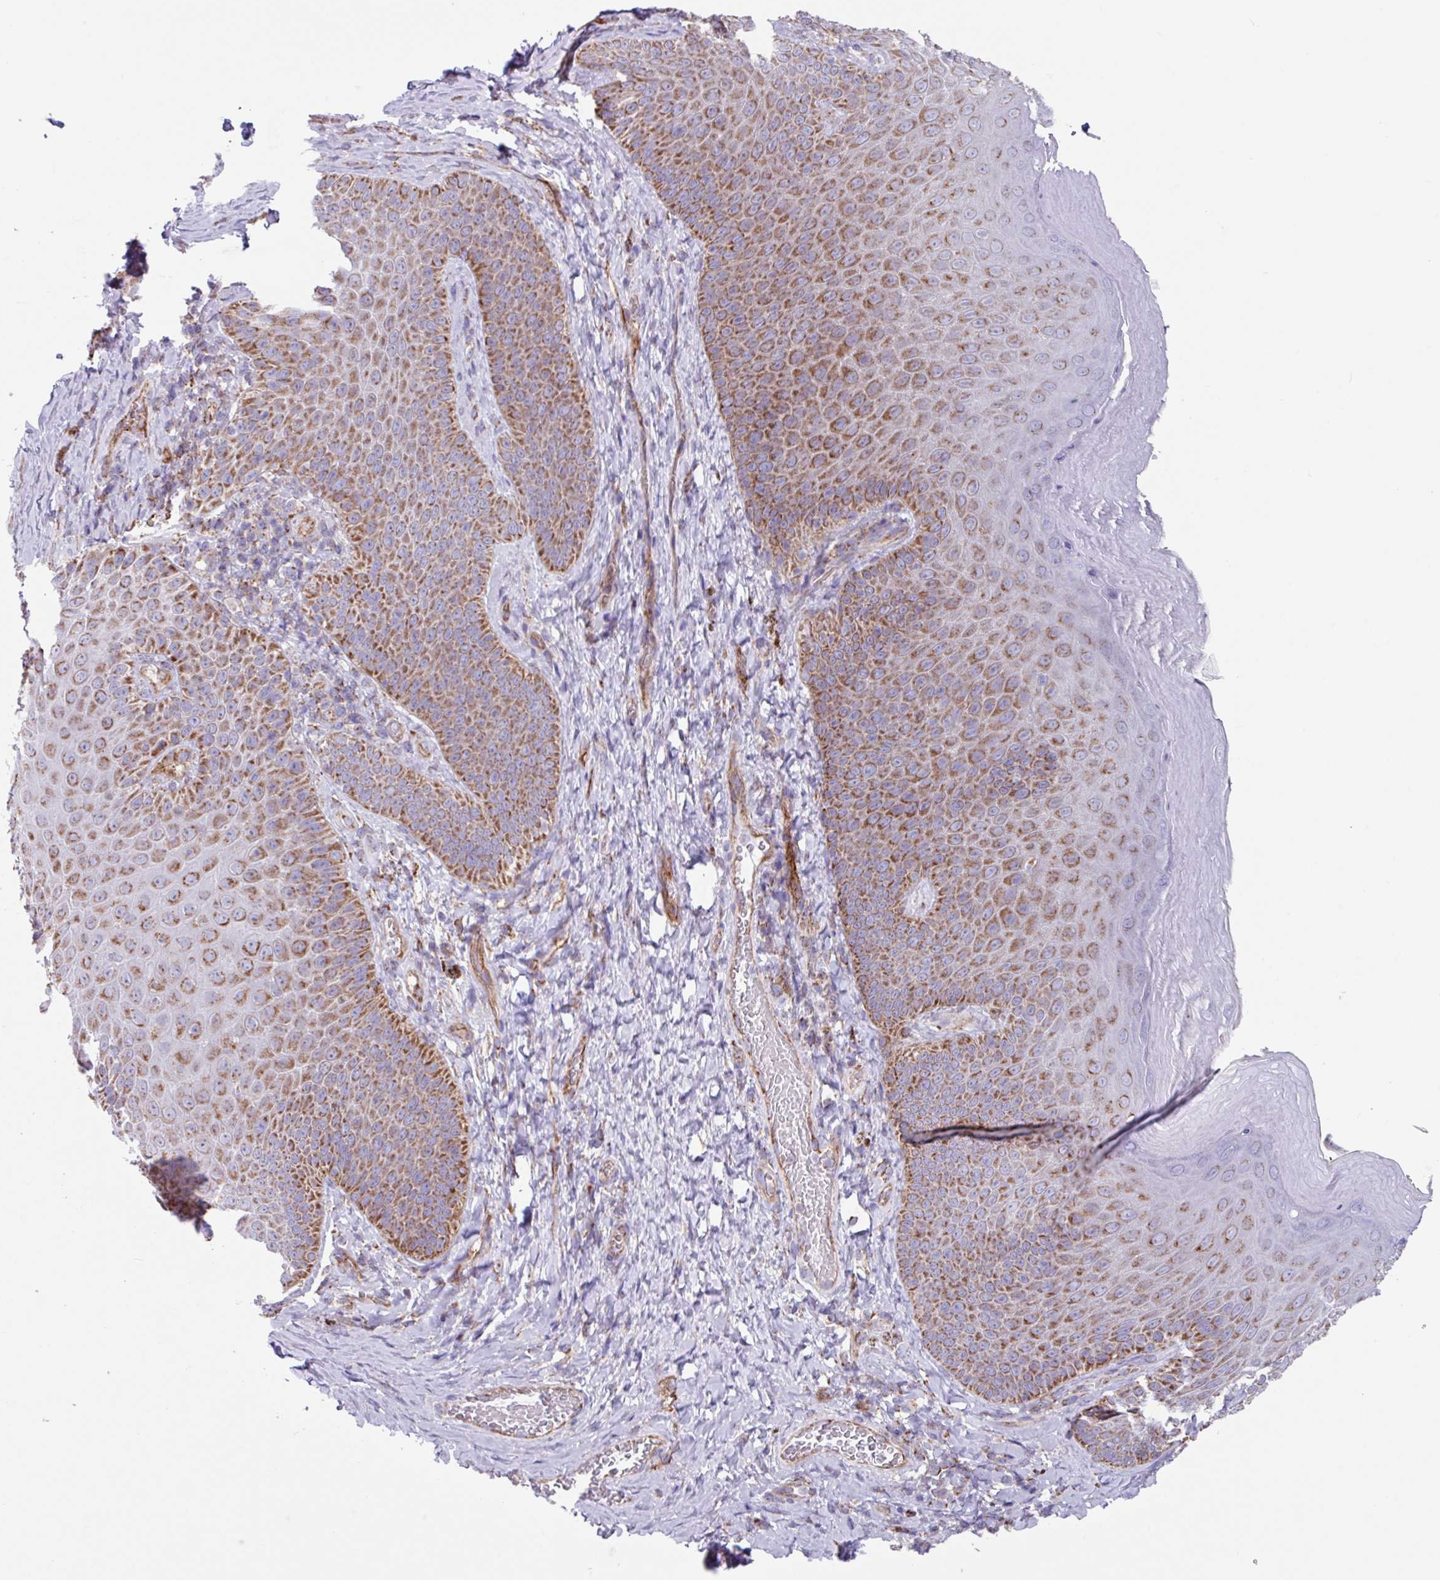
{"staining": {"intensity": "moderate", "quantity": ">75%", "location": "cytoplasmic/membranous"}, "tissue": "skin", "cell_type": "Epidermal cells", "image_type": "normal", "snomed": [{"axis": "morphology", "description": "Normal tissue, NOS"}, {"axis": "topography", "description": "Anal"}, {"axis": "topography", "description": "Peripheral nerve tissue"}], "caption": "IHC micrograph of normal human skin stained for a protein (brown), which exhibits medium levels of moderate cytoplasmic/membranous expression in about >75% of epidermal cells.", "gene": "OTULIN", "patient": {"sex": "male", "age": 53}}